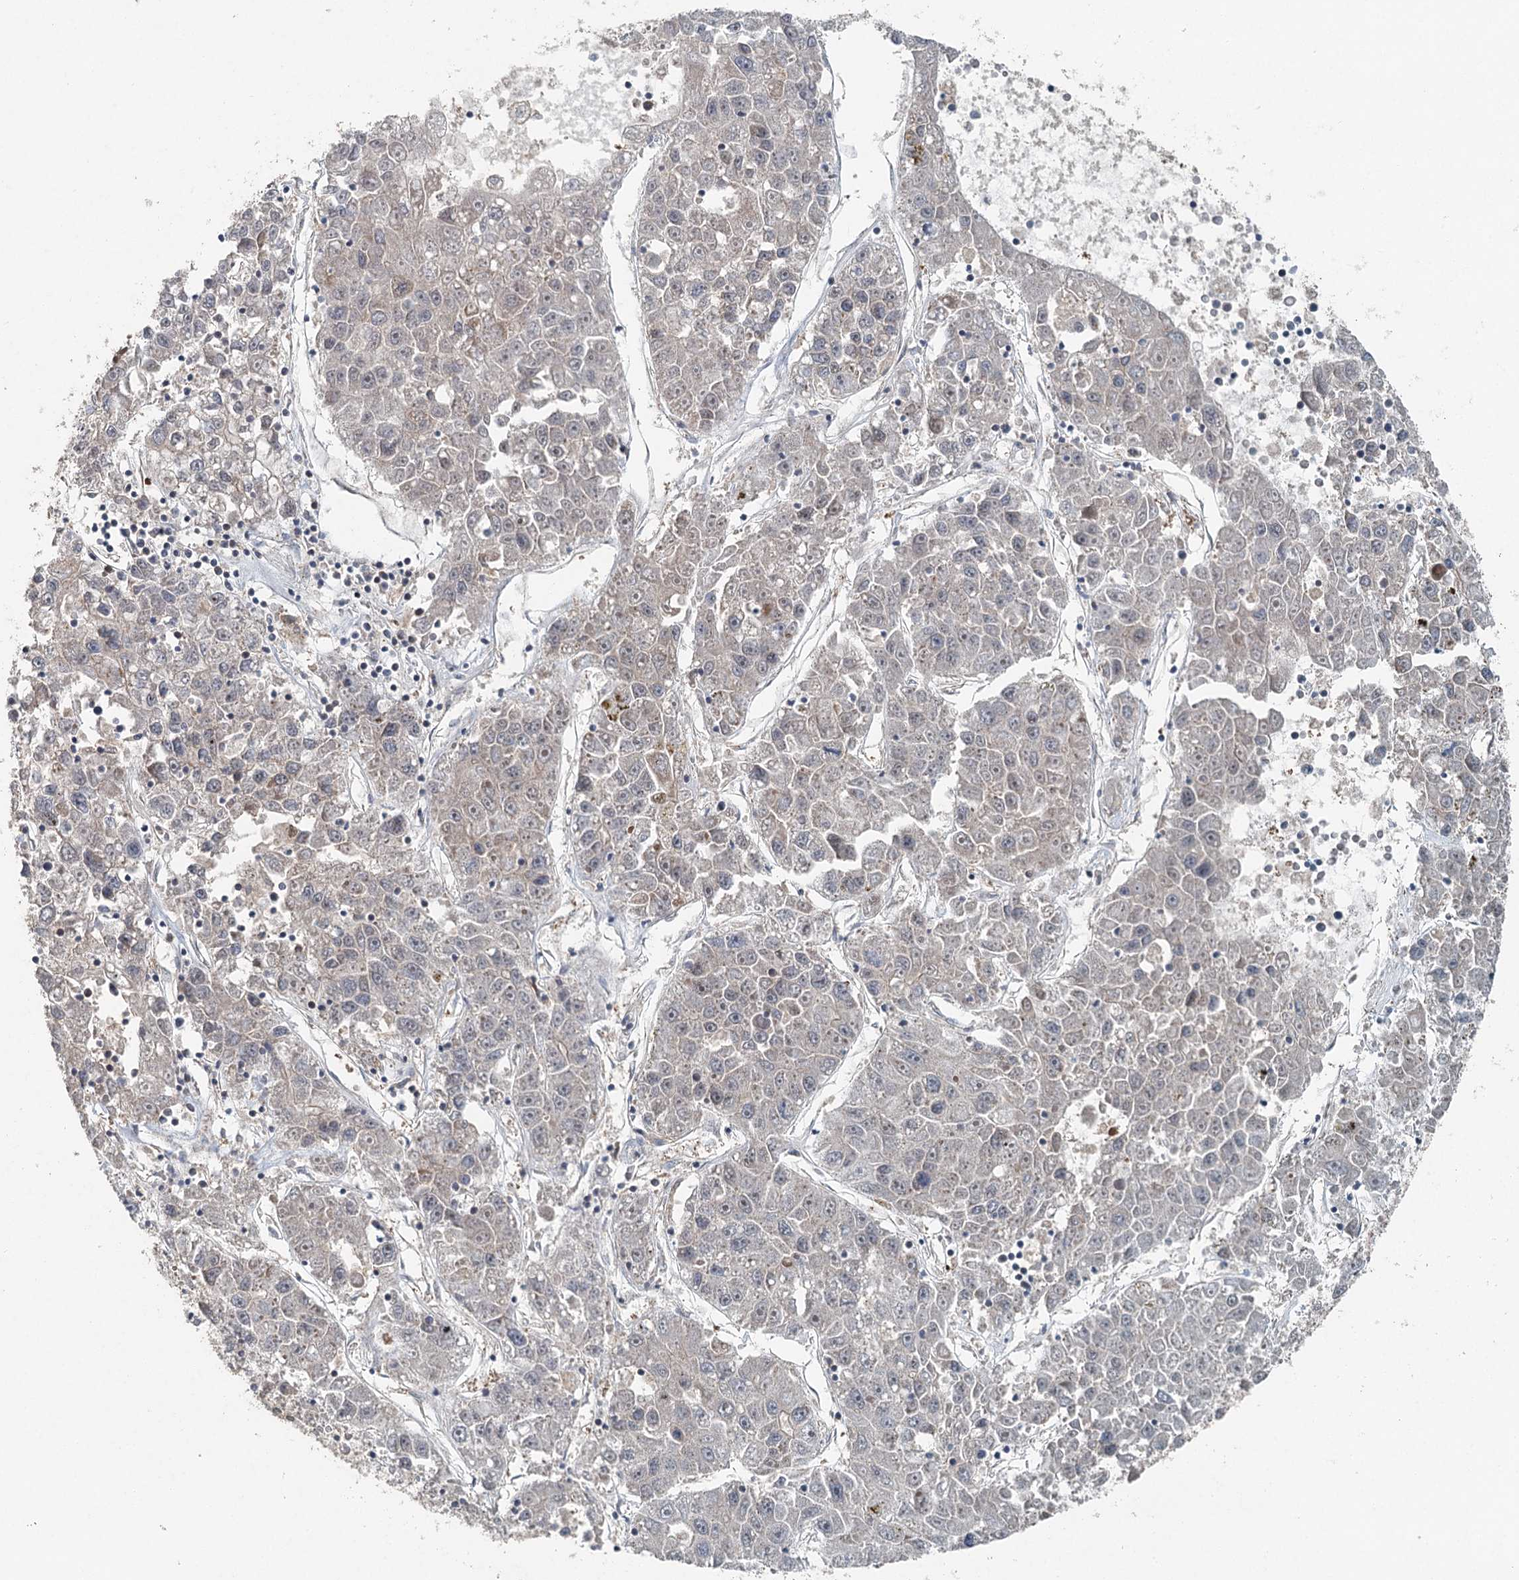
{"staining": {"intensity": "negative", "quantity": "none", "location": "none"}, "tissue": "liver cancer", "cell_type": "Tumor cells", "image_type": "cancer", "snomed": [{"axis": "morphology", "description": "Carcinoma, Hepatocellular, NOS"}, {"axis": "topography", "description": "Liver"}], "caption": "DAB (3,3'-diaminobenzidine) immunohistochemical staining of liver hepatocellular carcinoma demonstrates no significant expression in tumor cells.", "gene": "SKIC3", "patient": {"sex": "male", "age": 49}}